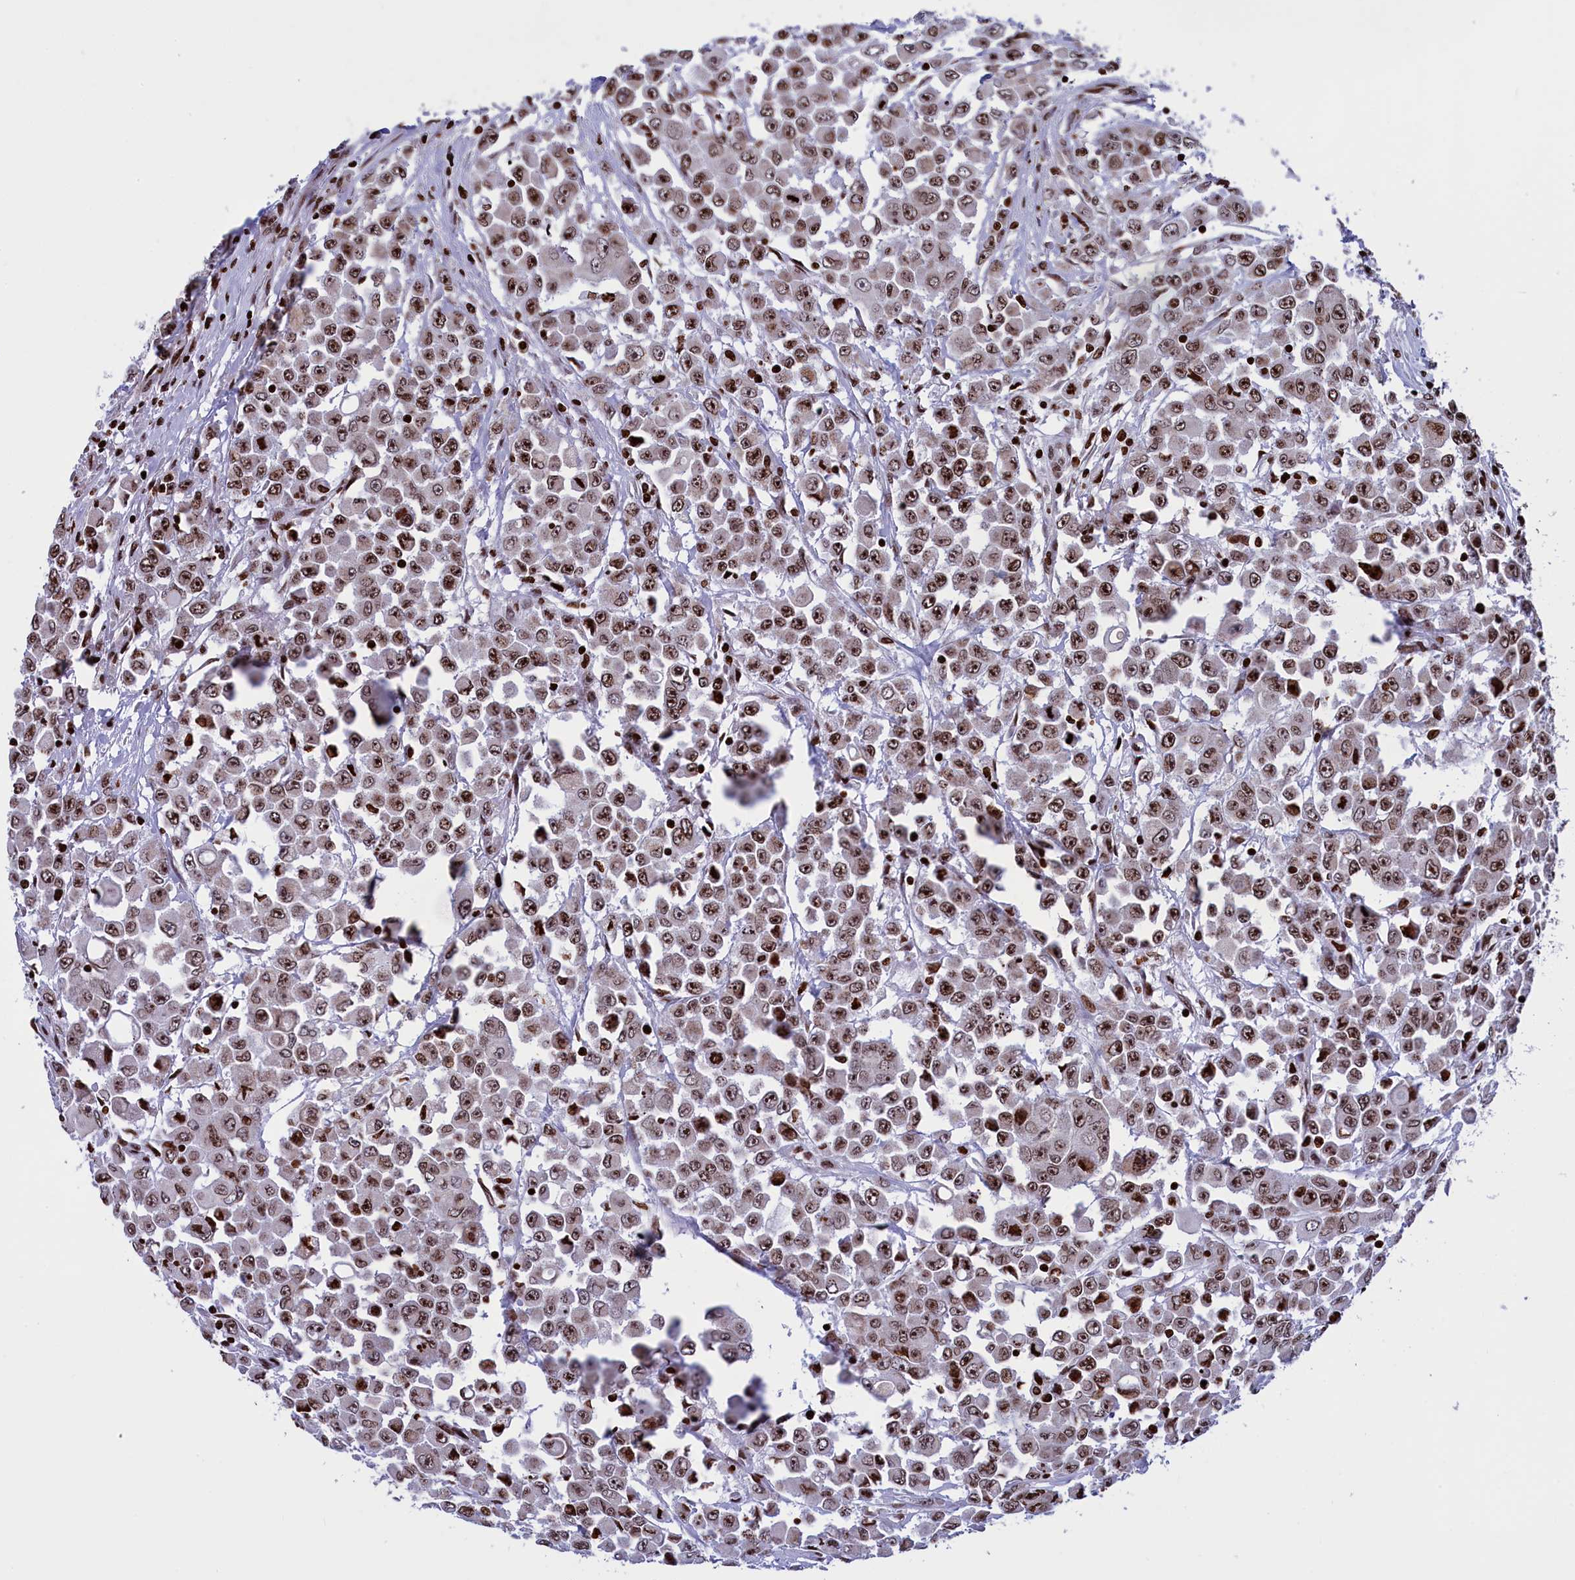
{"staining": {"intensity": "moderate", "quantity": ">75%", "location": "nuclear"}, "tissue": "colorectal cancer", "cell_type": "Tumor cells", "image_type": "cancer", "snomed": [{"axis": "morphology", "description": "Adenocarcinoma, NOS"}, {"axis": "topography", "description": "Colon"}], "caption": "Moderate nuclear protein expression is present in about >75% of tumor cells in colorectal adenocarcinoma.", "gene": "TIMM29", "patient": {"sex": "male", "age": 51}}